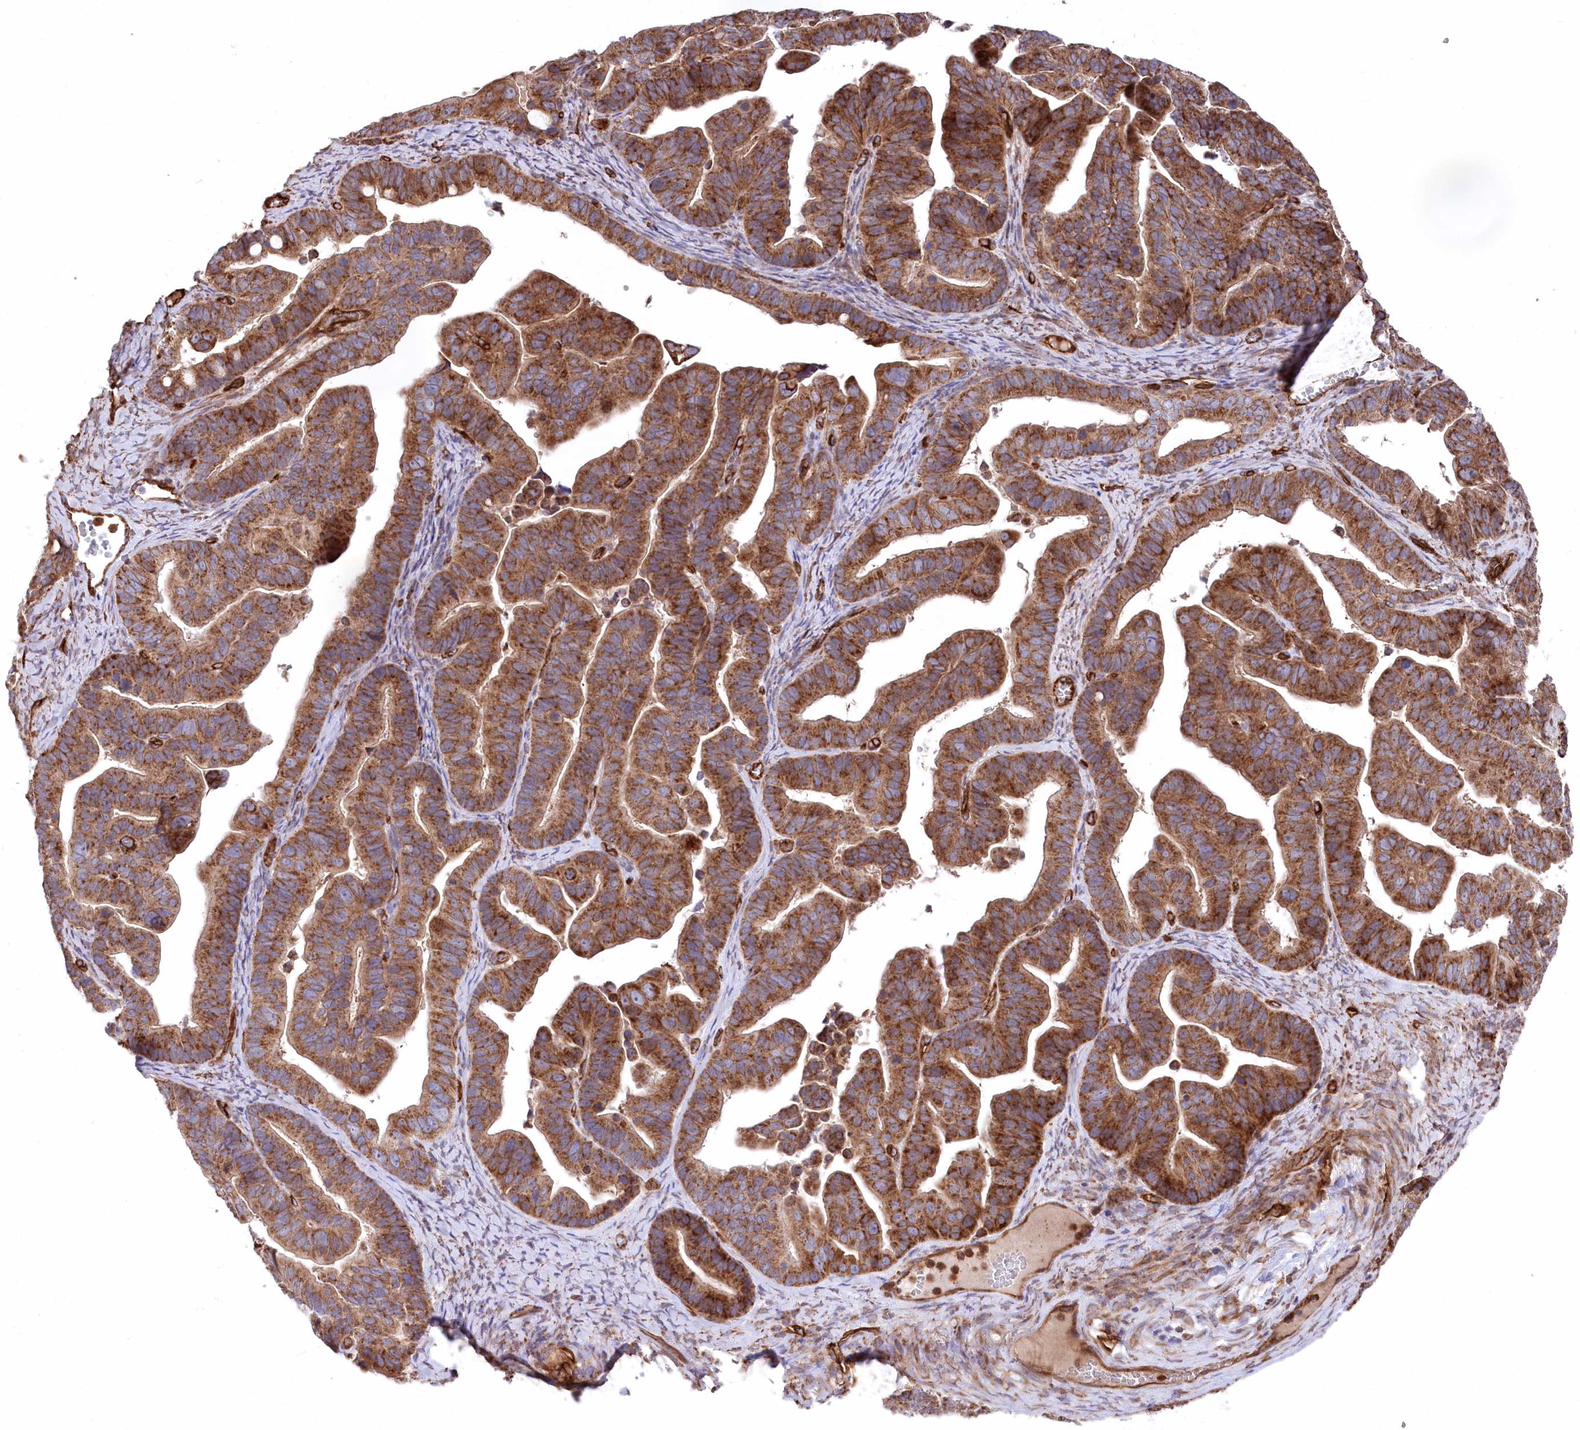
{"staining": {"intensity": "strong", "quantity": ">75%", "location": "cytoplasmic/membranous"}, "tissue": "ovarian cancer", "cell_type": "Tumor cells", "image_type": "cancer", "snomed": [{"axis": "morphology", "description": "Cystadenocarcinoma, serous, NOS"}, {"axis": "topography", "description": "Ovary"}], "caption": "Ovarian serous cystadenocarcinoma tissue exhibits strong cytoplasmic/membranous positivity in approximately >75% of tumor cells", "gene": "MTPAP", "patient": {"sex": "female", "age": 56}}